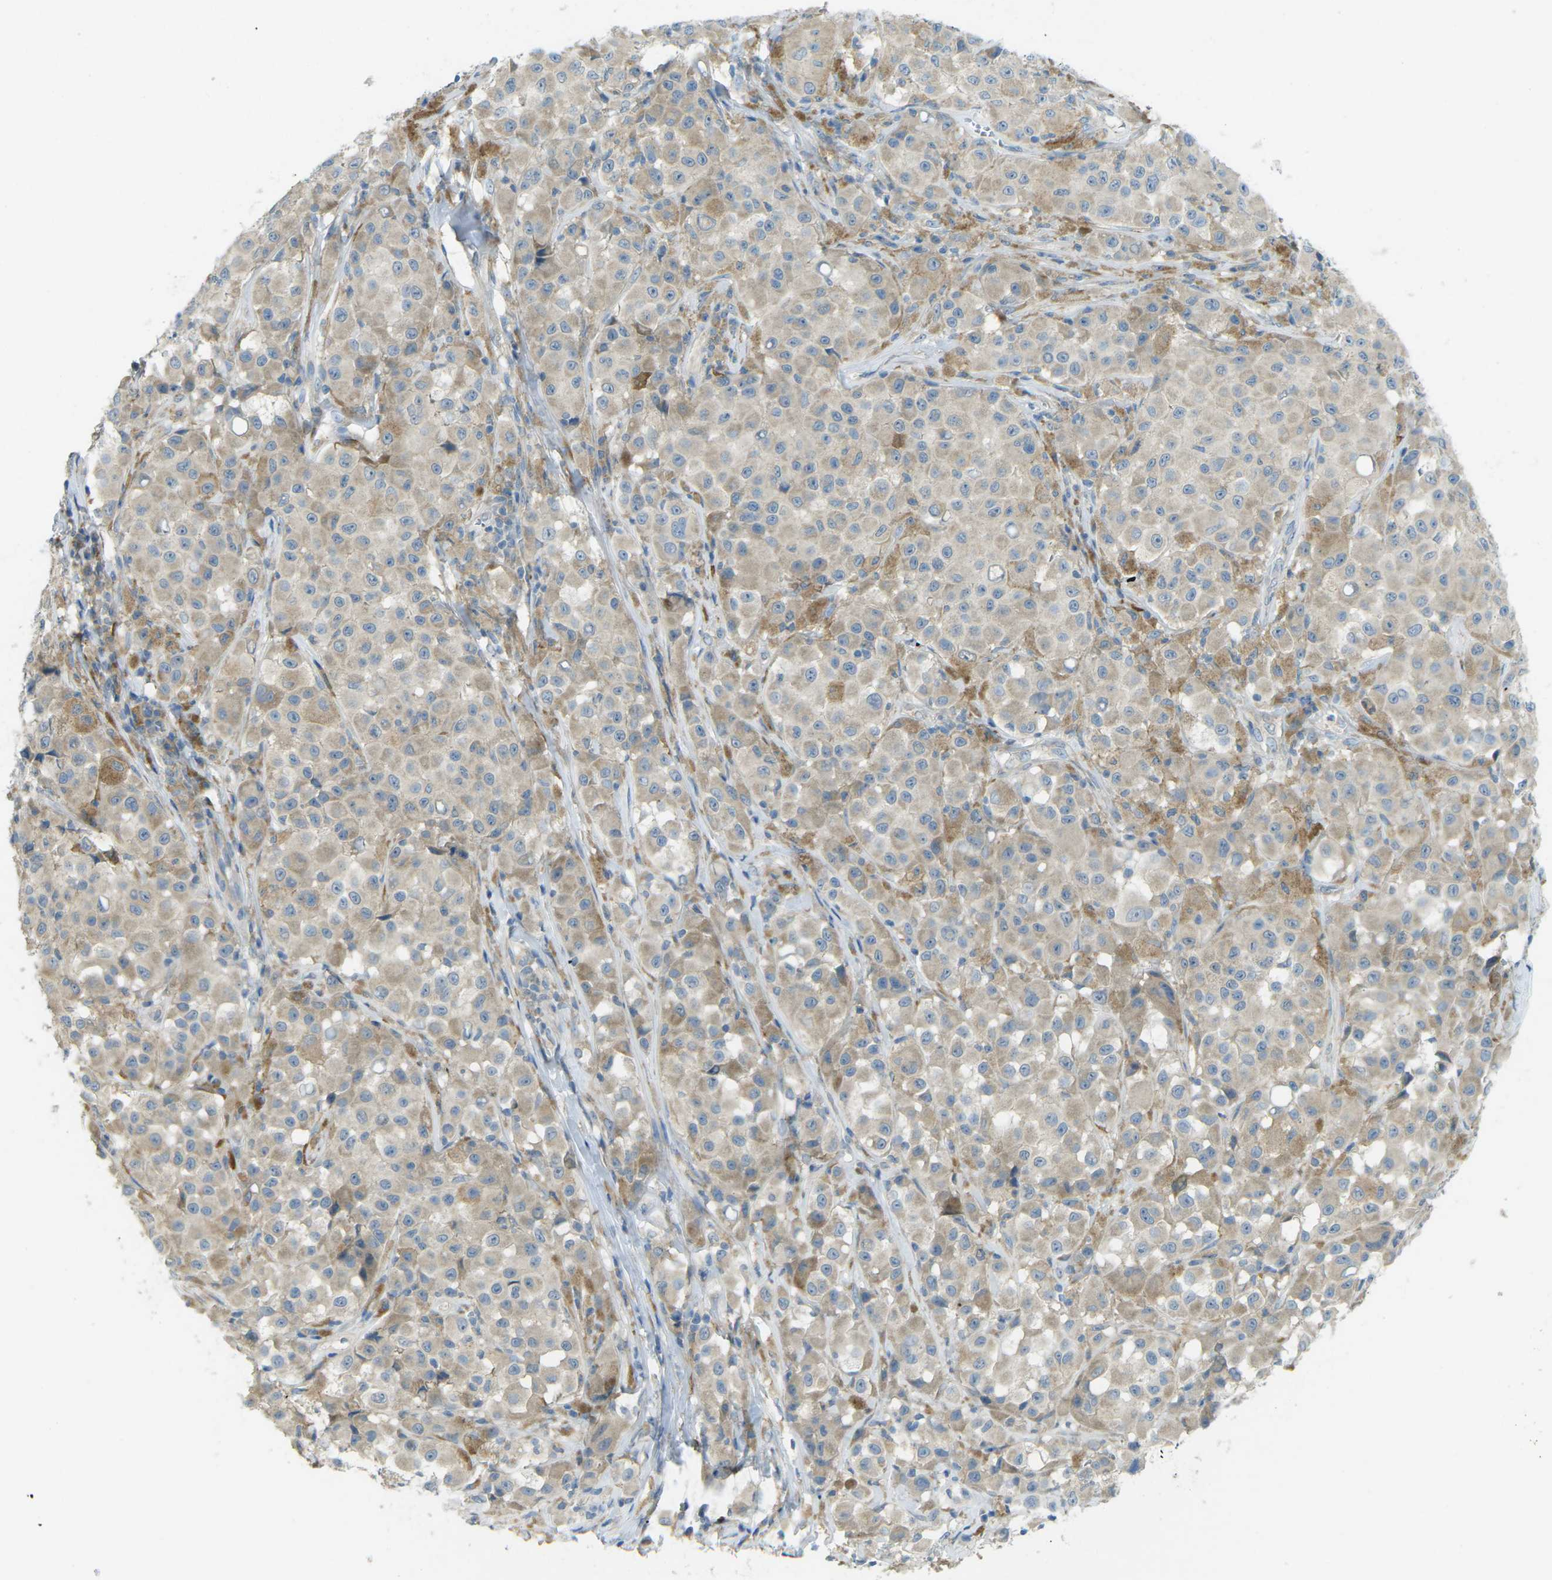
{"staining": {"intensity": "weak", "quantity": "25%-75%", "location": "cytoplasmic/membranous"}, "tissue": "melanoma", "cell_type": "Tumor cells", "image_type": "cancer", "snomed": [{"axis": "morphology", "description": "Malignant melanoma, NOS"}, {"axis": "topography", "description": "Skin"}], "caption": "Immunohistochemical staining of malignant melanoma shows low levels of weak cytoplasmic/membranous protein staining in approximately 25%-75% of tumor cells.", "gene": "MYLK4", "patient": {"sex": "male", "age": 84}}